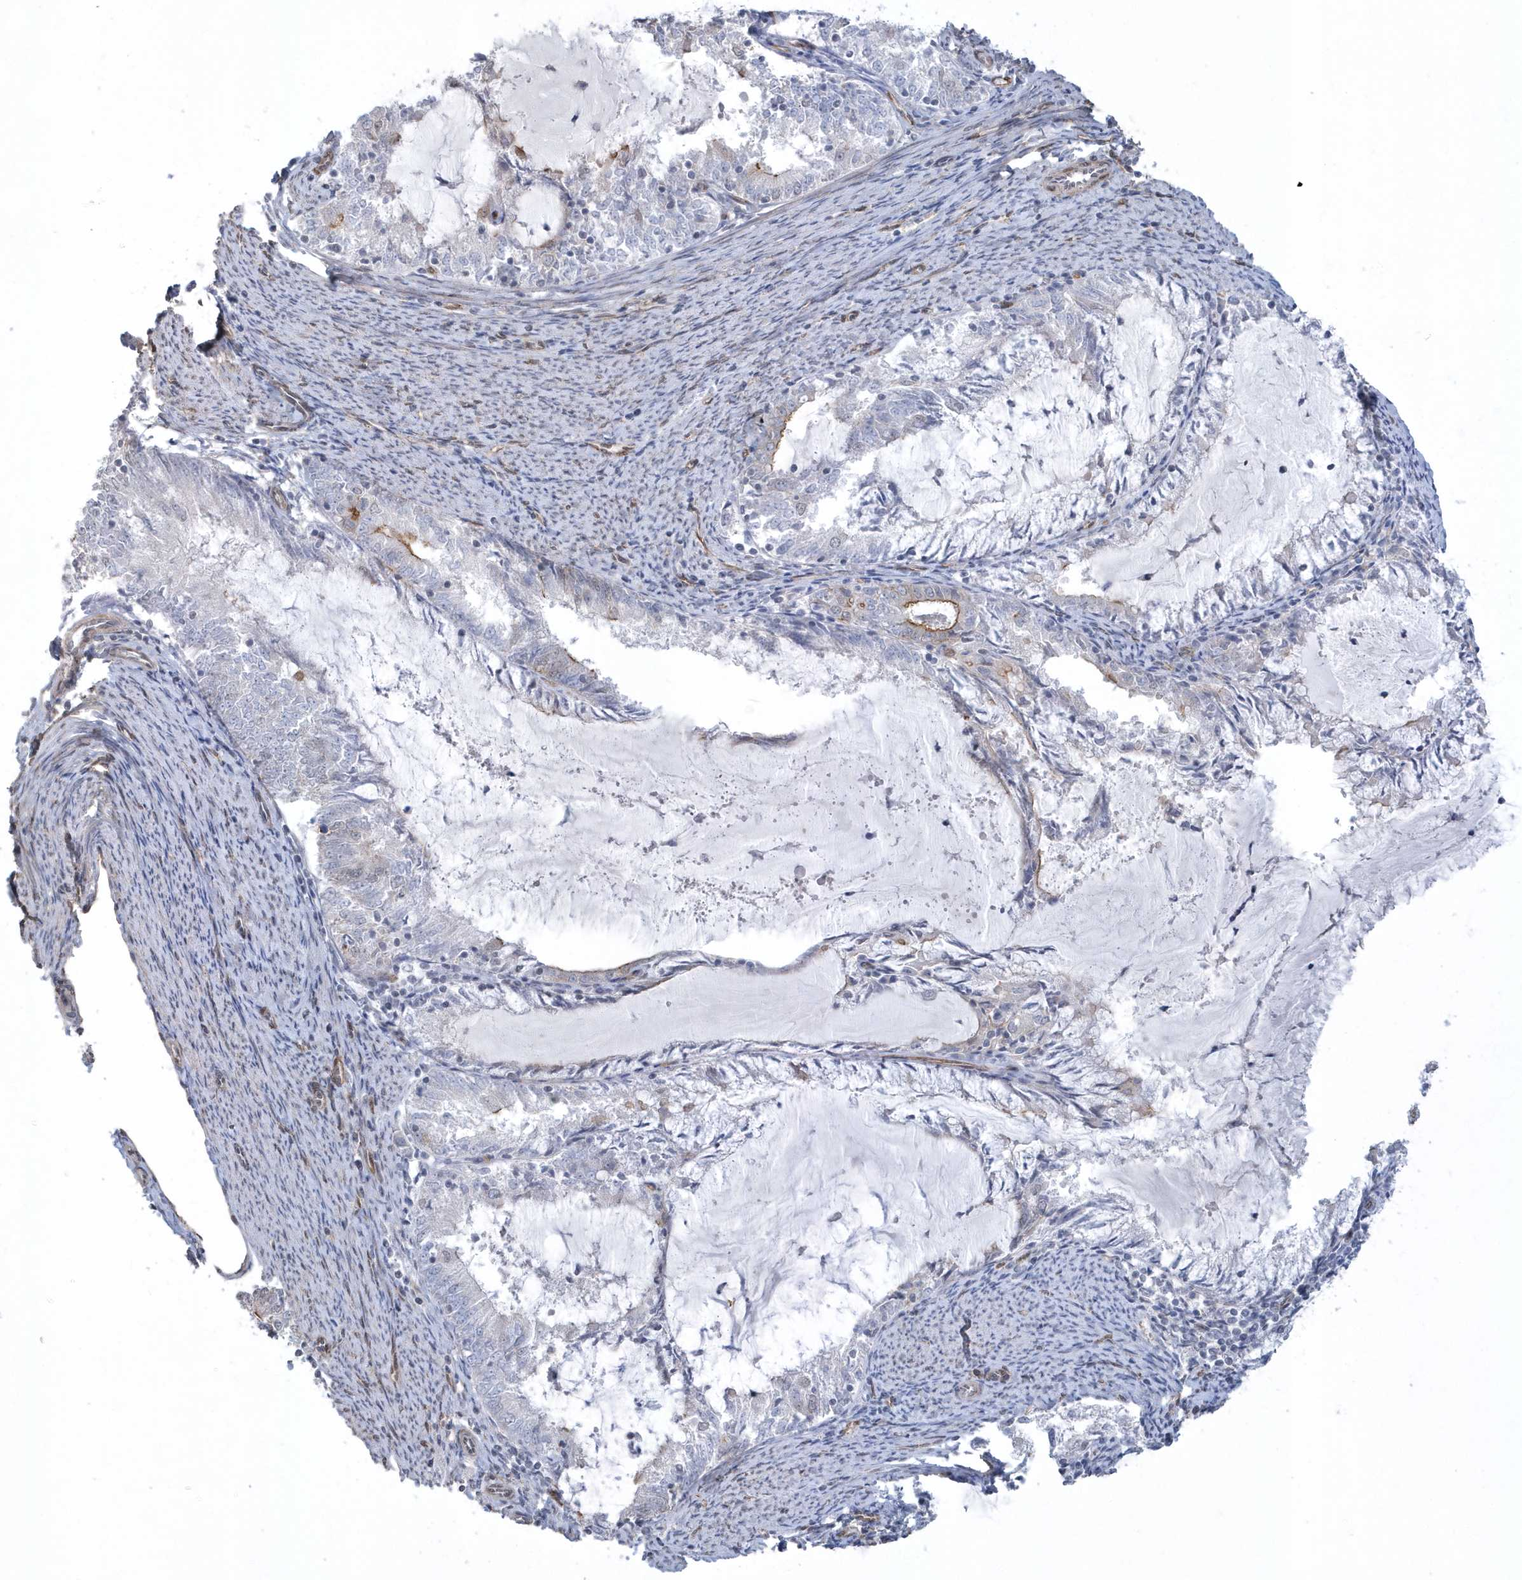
{"staining": {"intensity": "negative", "quantity": "none", "location": "none"}, "tissue": "endometrial cancer", "cell_type": "Tumor cells", "image_type": "cancer", "snomed": [{"axis": "morphology", "description": "Adenocarcinoma, NOS"}, {"axis": "topography", "description": "Endometrium"}], "caption": "Adenocarcinoma (endometrial) was stained to show a protein in brown. There is no significant expression in tumor cells.", "gene": "RAI14", "patient": {"sex": "female", "age": 57}}